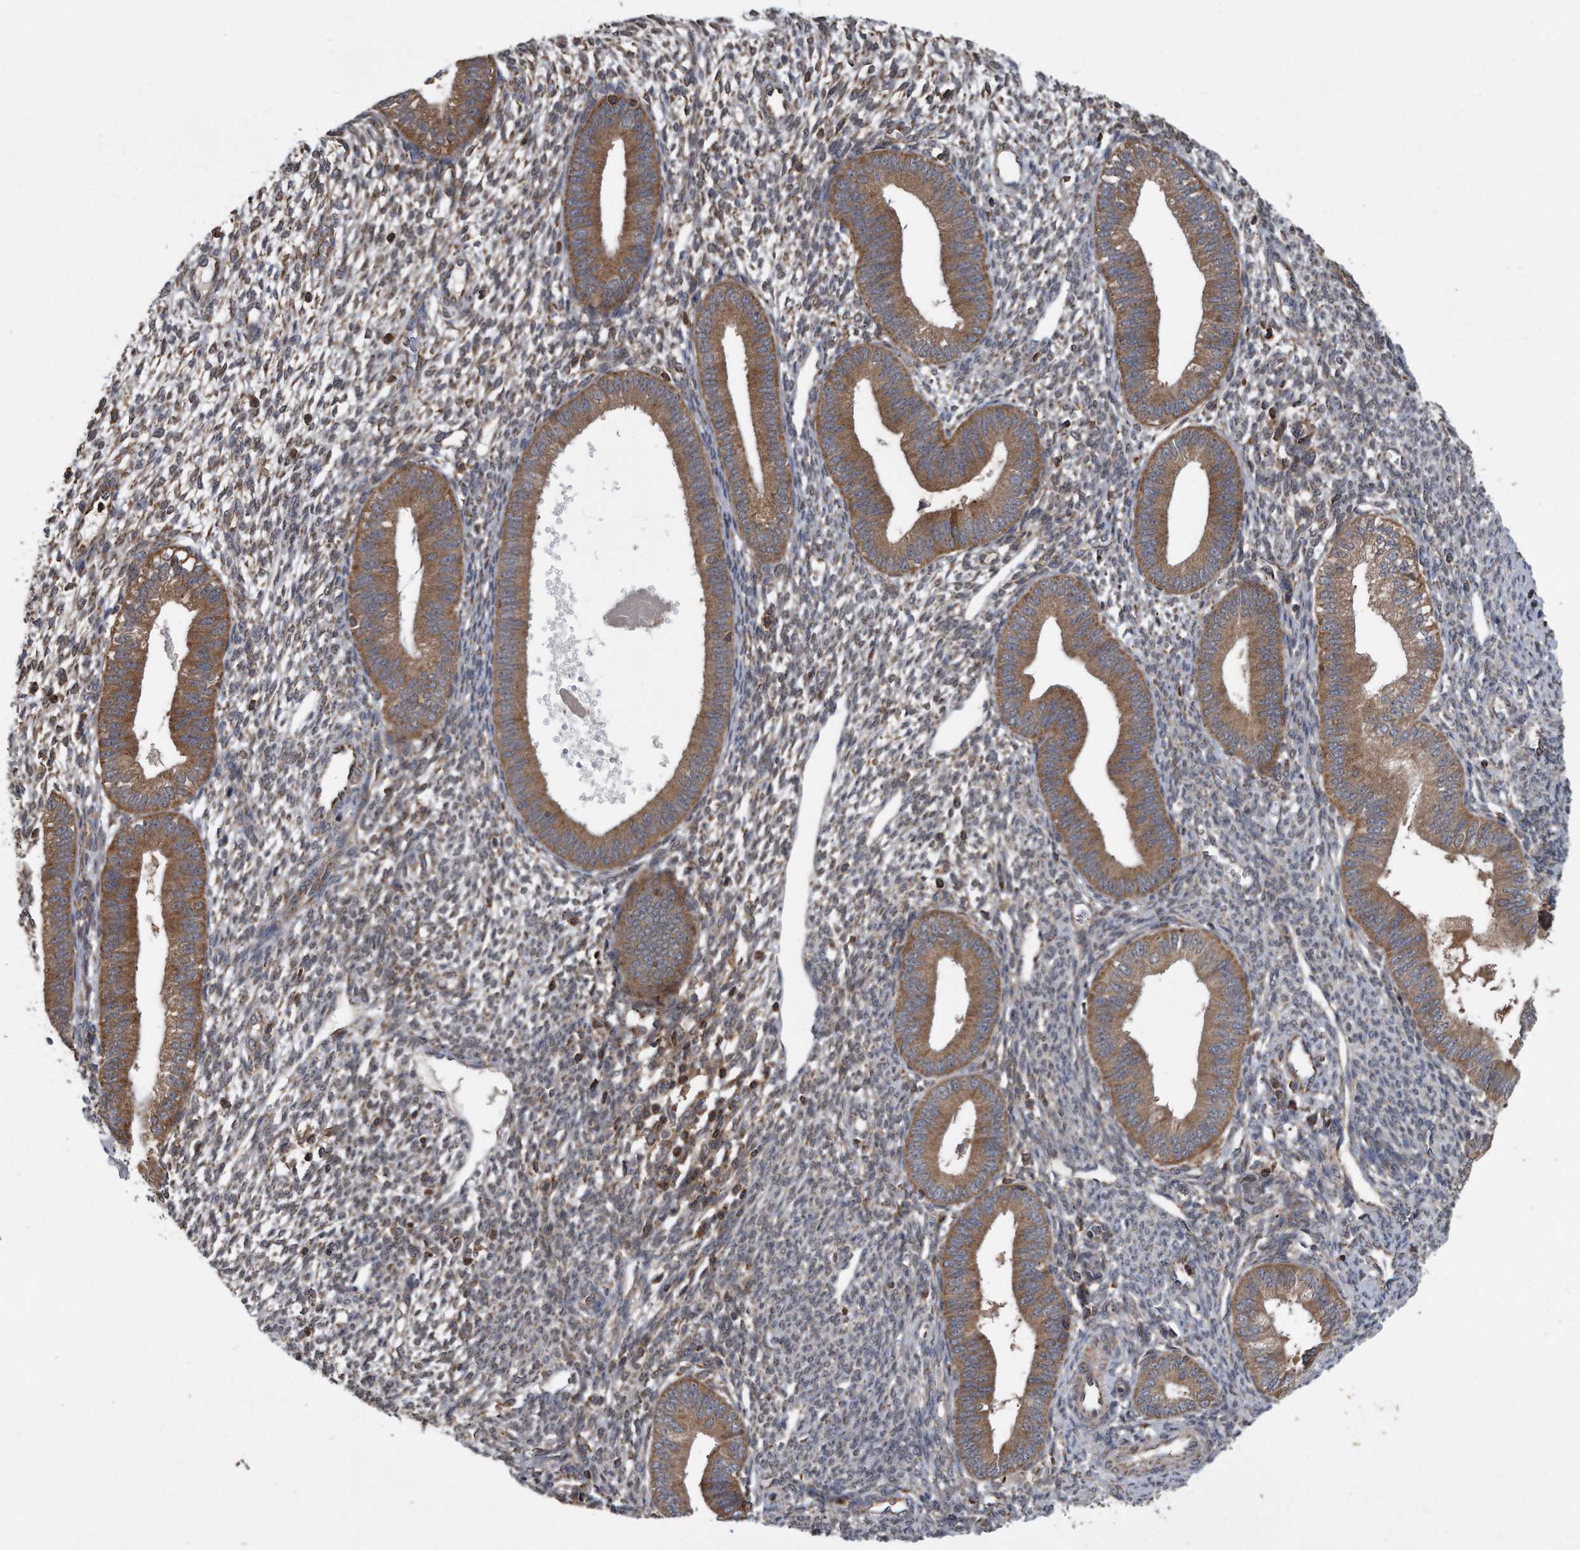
{"staining": {"intensity": "weak", "quantity": "25%-75%", "location": "cytoplasmic/membranous"}, "tissue": "endometrium", "cell_type": "Cells in endometrial stroma", "image_type": "normal", "snomed": [{"axis": "morphology", "description": "Normal tissue, NOS"}, {"axis": "topography", "description": "Endometrium"}], "caption": "Benign endometrium exhibits weak cytoplasmic/membranous staining in about 25%-75% of cells in endometrial stroma Using DAB (brown) and hematoxylin (blue) stains, captured at high magnification using brightfield microscopy..", "gene": "ALPK2", "patient": {"sex": "female", "age": 46}}